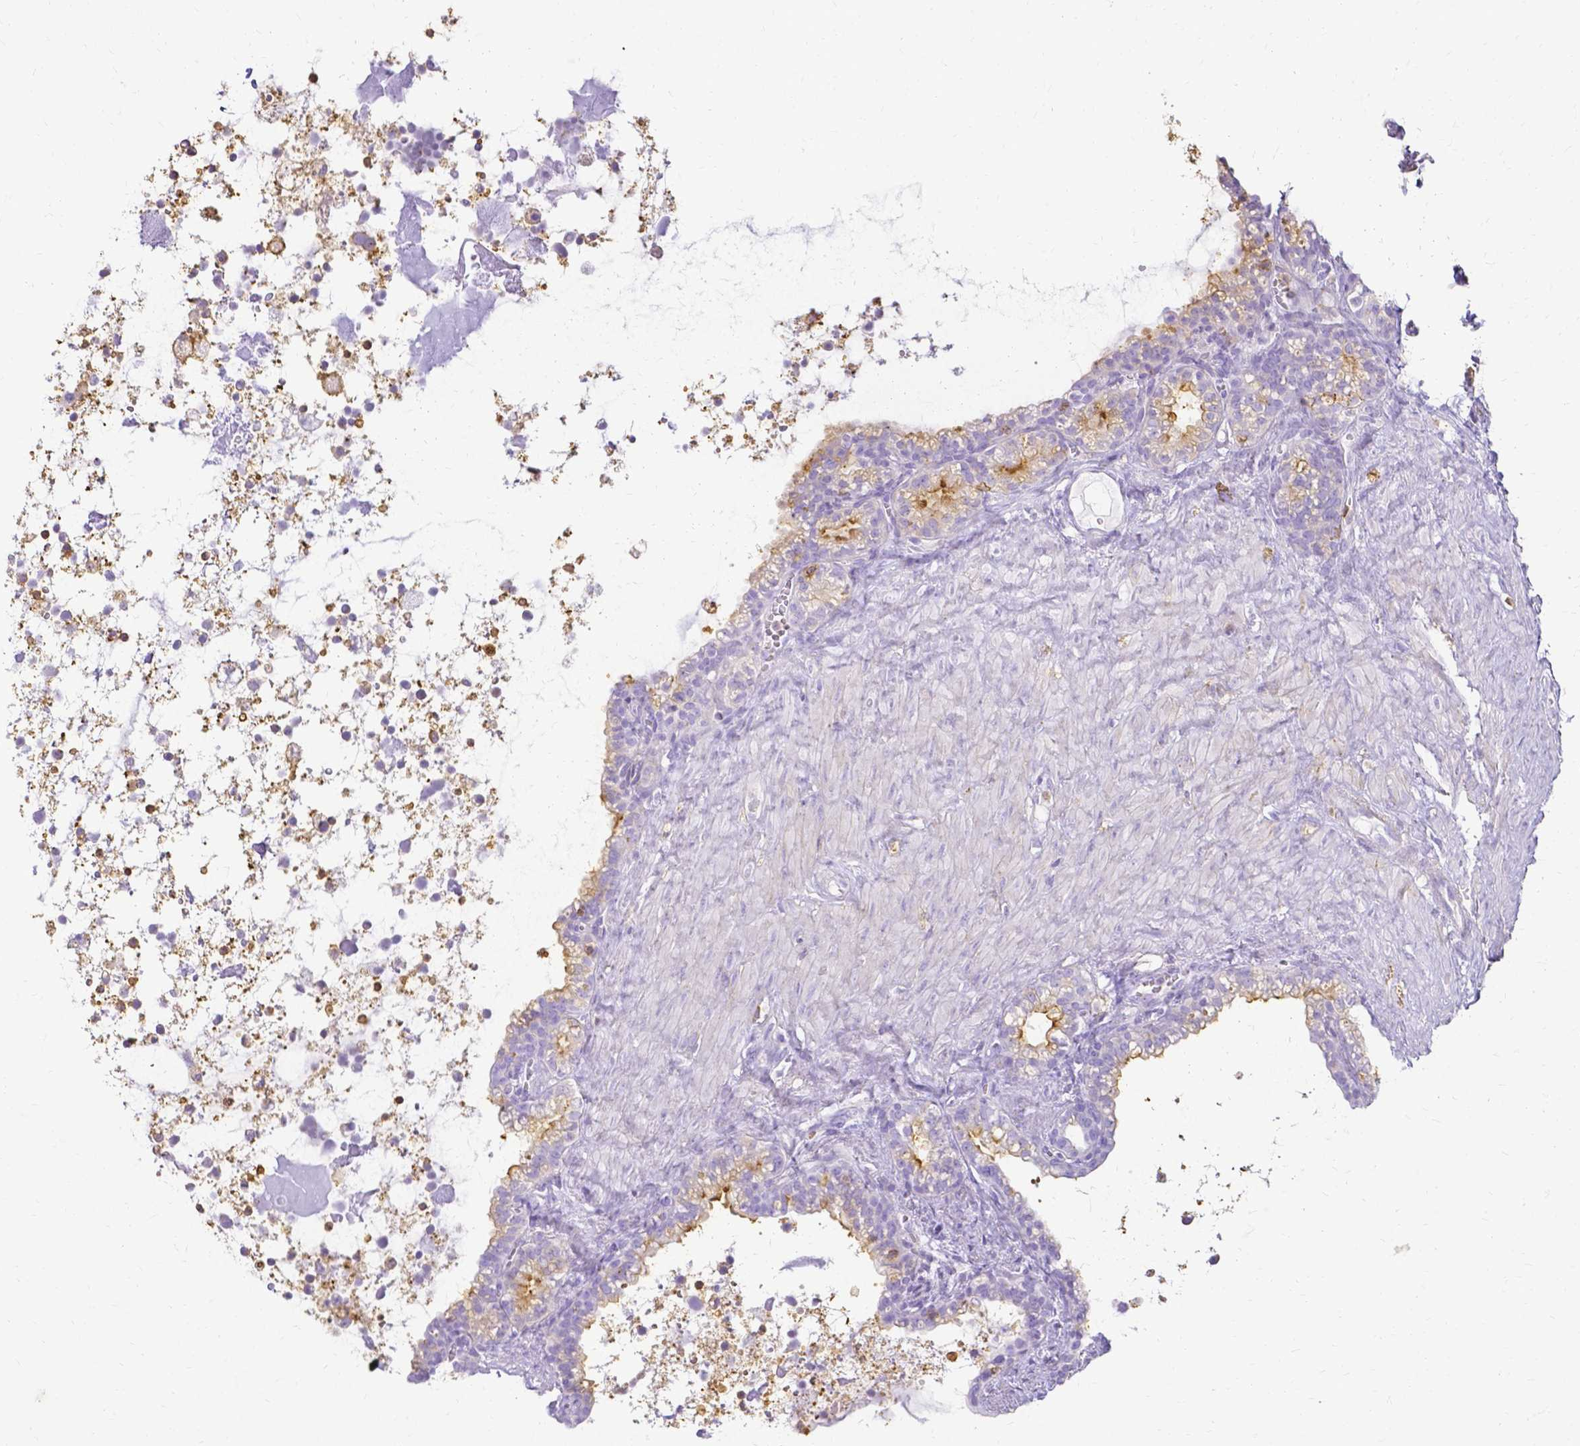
{"staining": {"intensity": "negative", "quantity": "none", "location": "none"}, "tissue": "seminal vesicle", "cell_type": "Glandular cells", "image_type": "normal", "snomed": [{"axis": "morphology", "description": "Normal tissue, NOS"}, {"axis": "topography", "description": "Seminal veicle"}], "caption": "DAB immunohistochemical staining of normal human seminal vesicle reveals no significant staining in glandular cells. (DAB (3,3'-diaminobenzidine) immunohistochemistry (IHC), high magnification).", "gene": "HSPA12A", "patient": {"sex": "male", "age": 76}}